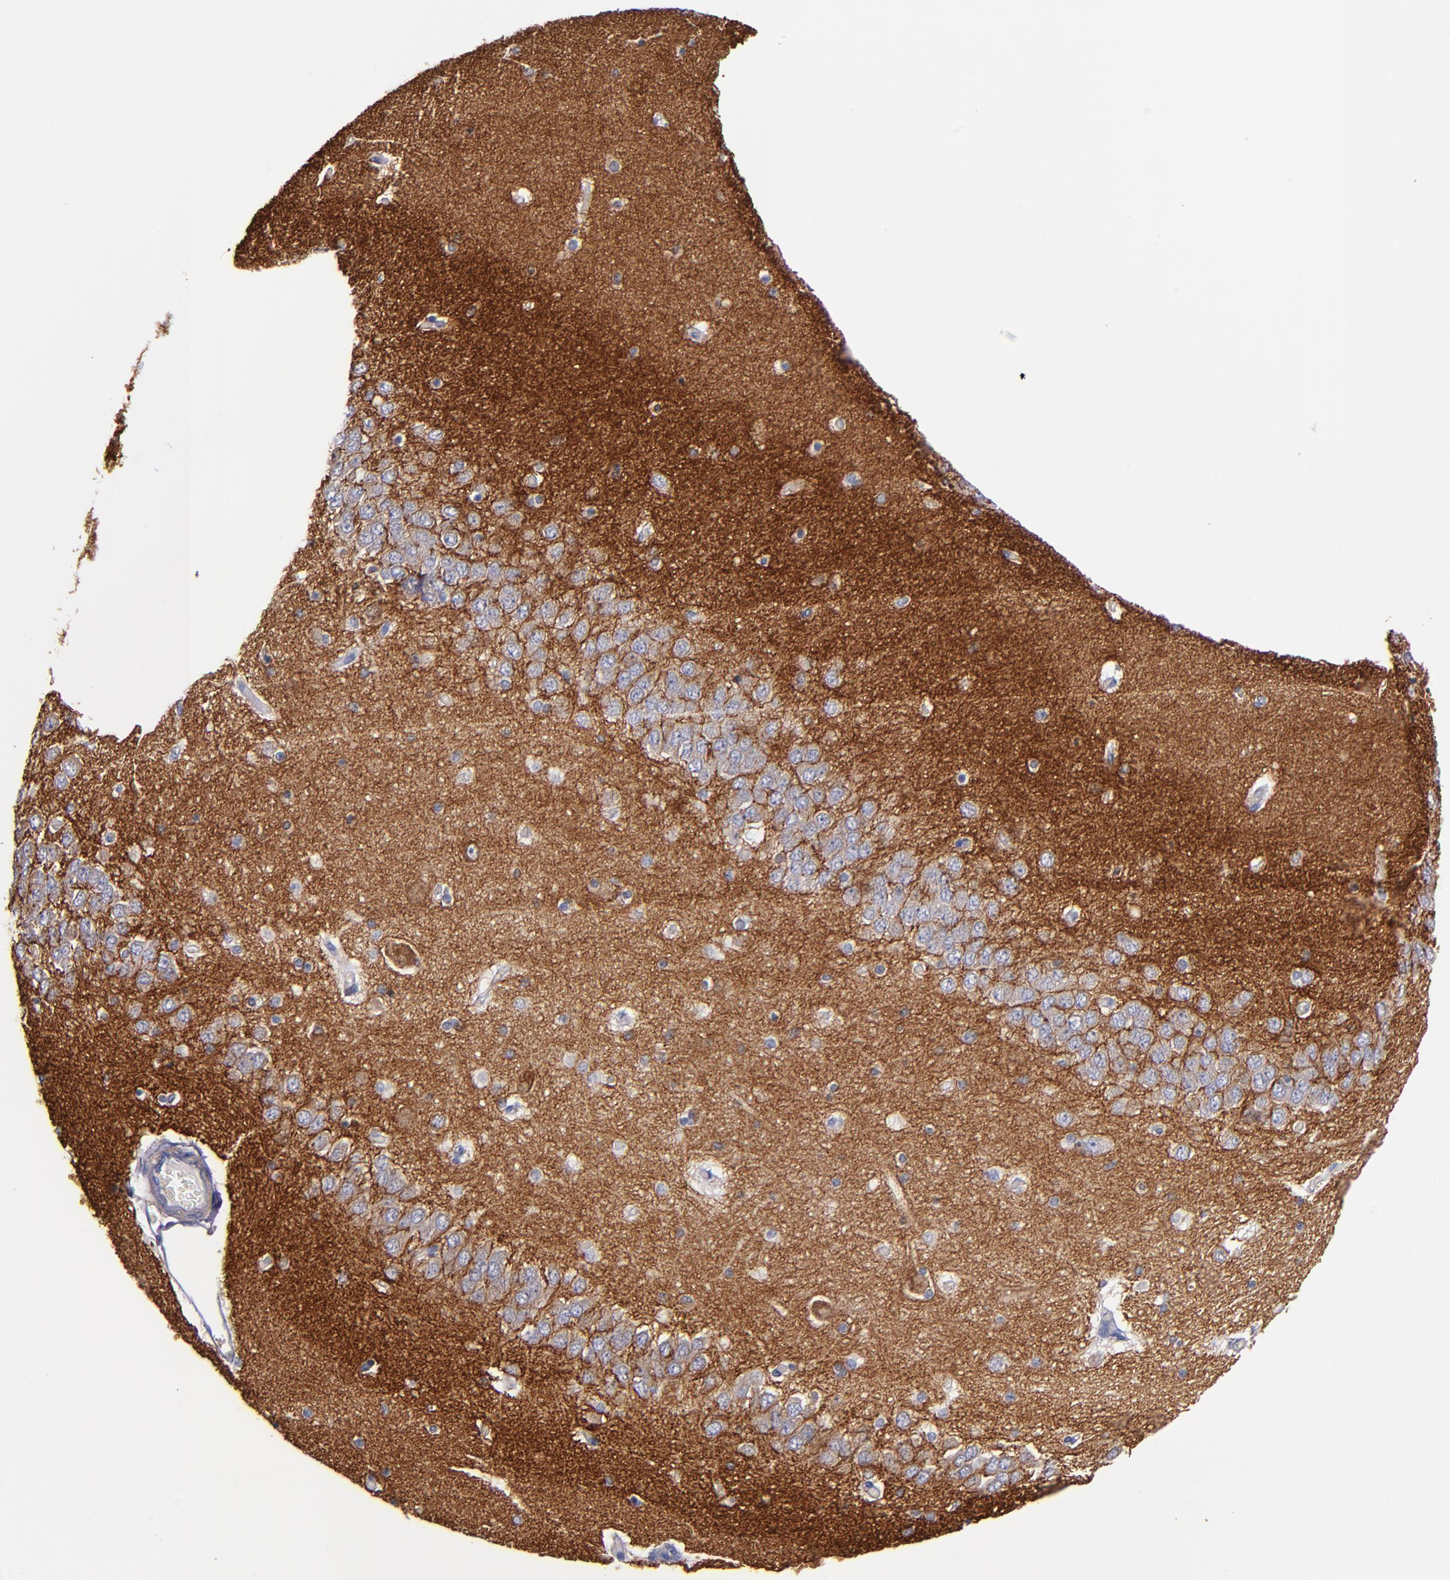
{"staining": {"intensity": "negative", "quantity": "none", "location": "none"}, "tissue": "hippocampus", "cell_type": "Glial cells", "image_type": "normal", "snomed": [{"axis": "morphology", "description": "Normal tissue, NOS"}, {"axis": "topography", "description": "Hippocampus"}], "caption": "A high-resolution image shows IHC staining of benign hippocampus, which demonstrates no significant positivity in glial cells. (DAB immunohistochemistry (IHC) with hematoxylin counter stain).", "gene": "CNTNAP2", "patient": {"sex": "female", "age": 54}}